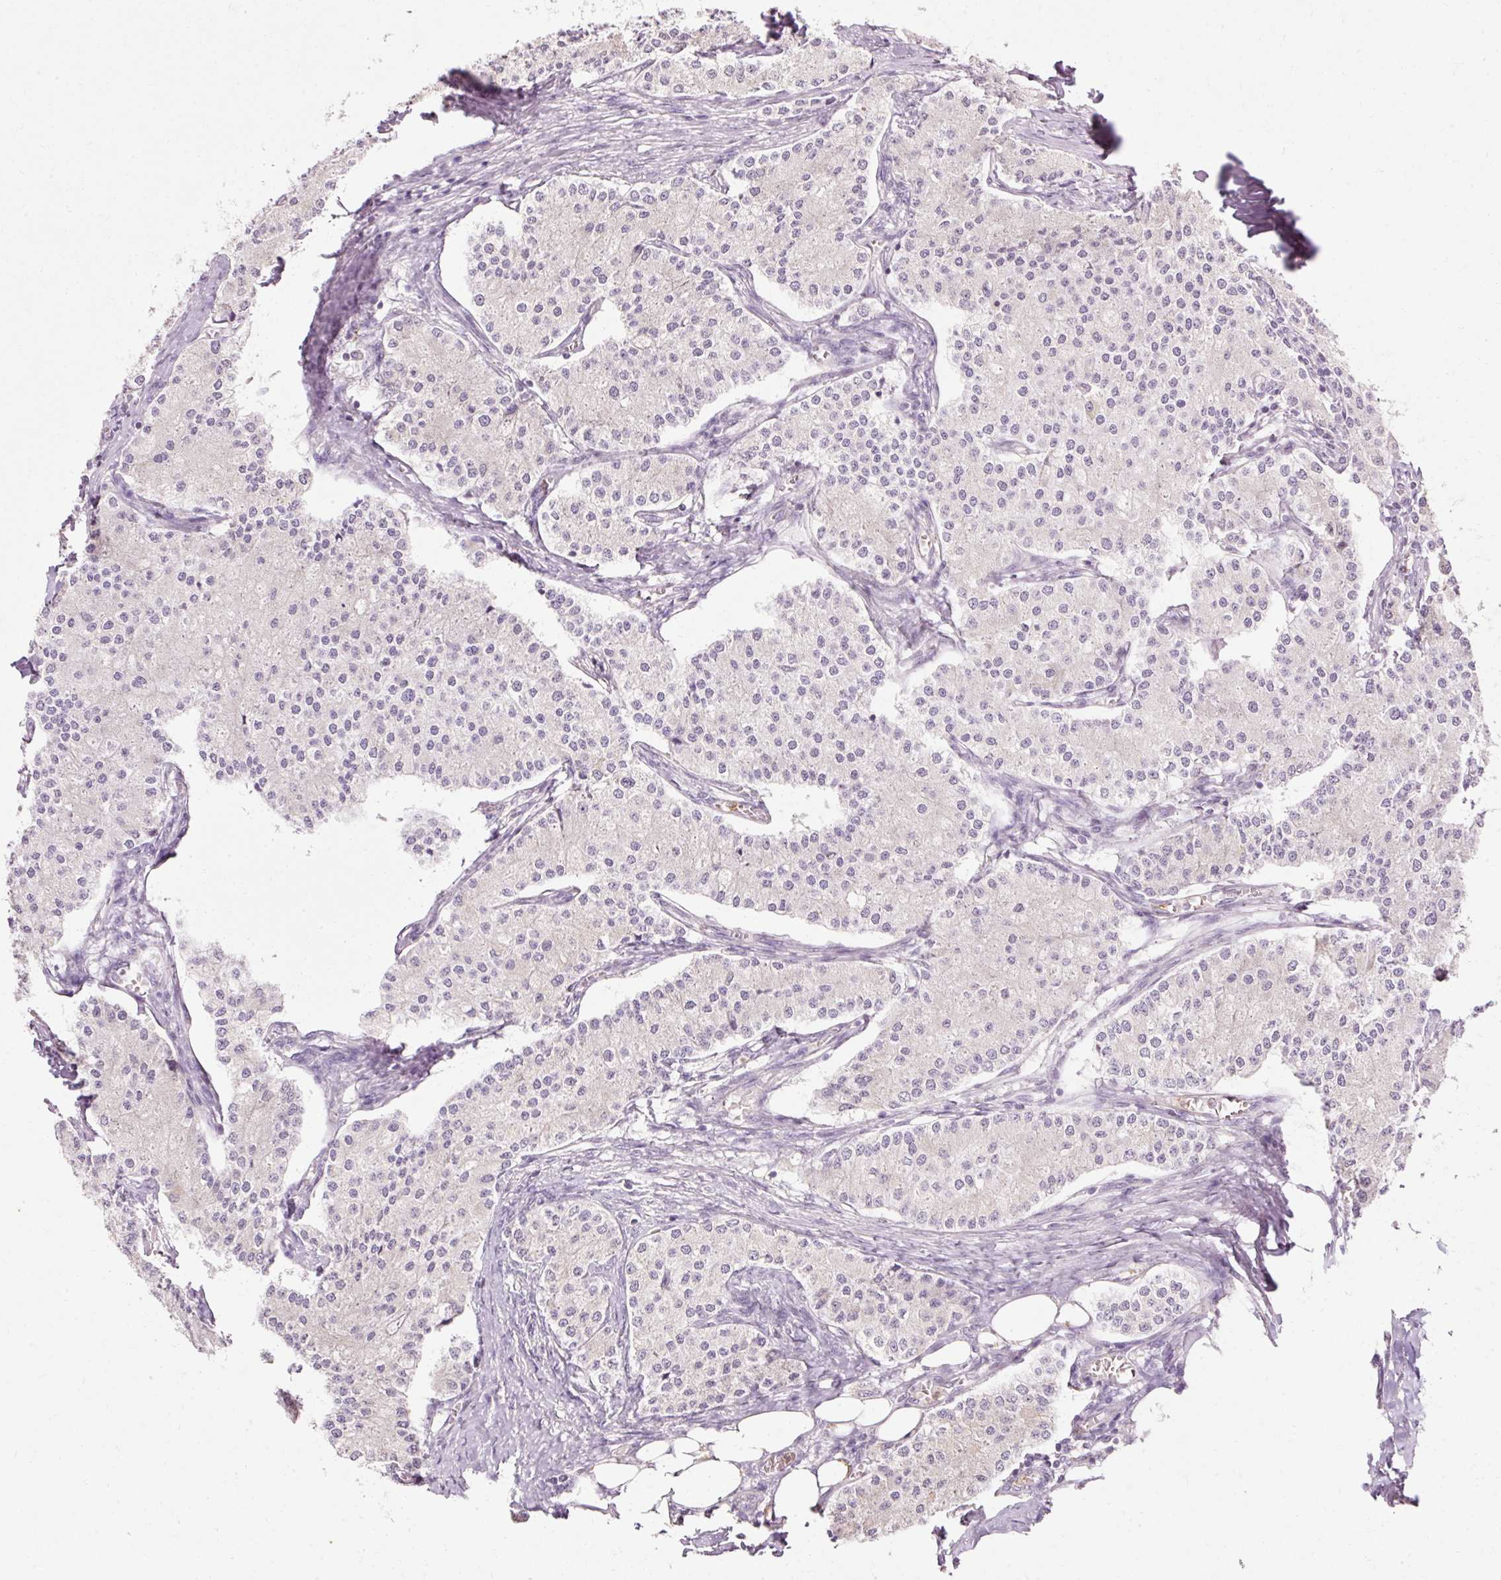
{"staining": {"intensity": "negative", "quantity": "none", "location": "none"}, "tissue": "carcinoid", "cell_type": "Tumor cells", "image_type": "cancer", "snomed": [{"axis": "morphology", "description": "Carcinoid, malignant, NOS"}, {"axis": "topography", "description": "Colon"}], "caption": "DAB (3,3'-diaminobenzidine) immunohistochemical staining of carcinoid (malignant) demonstrates no significant staining in tumor cells.", "gene": "ARMH3", "patient": {"sex": "female", "age": 52}}